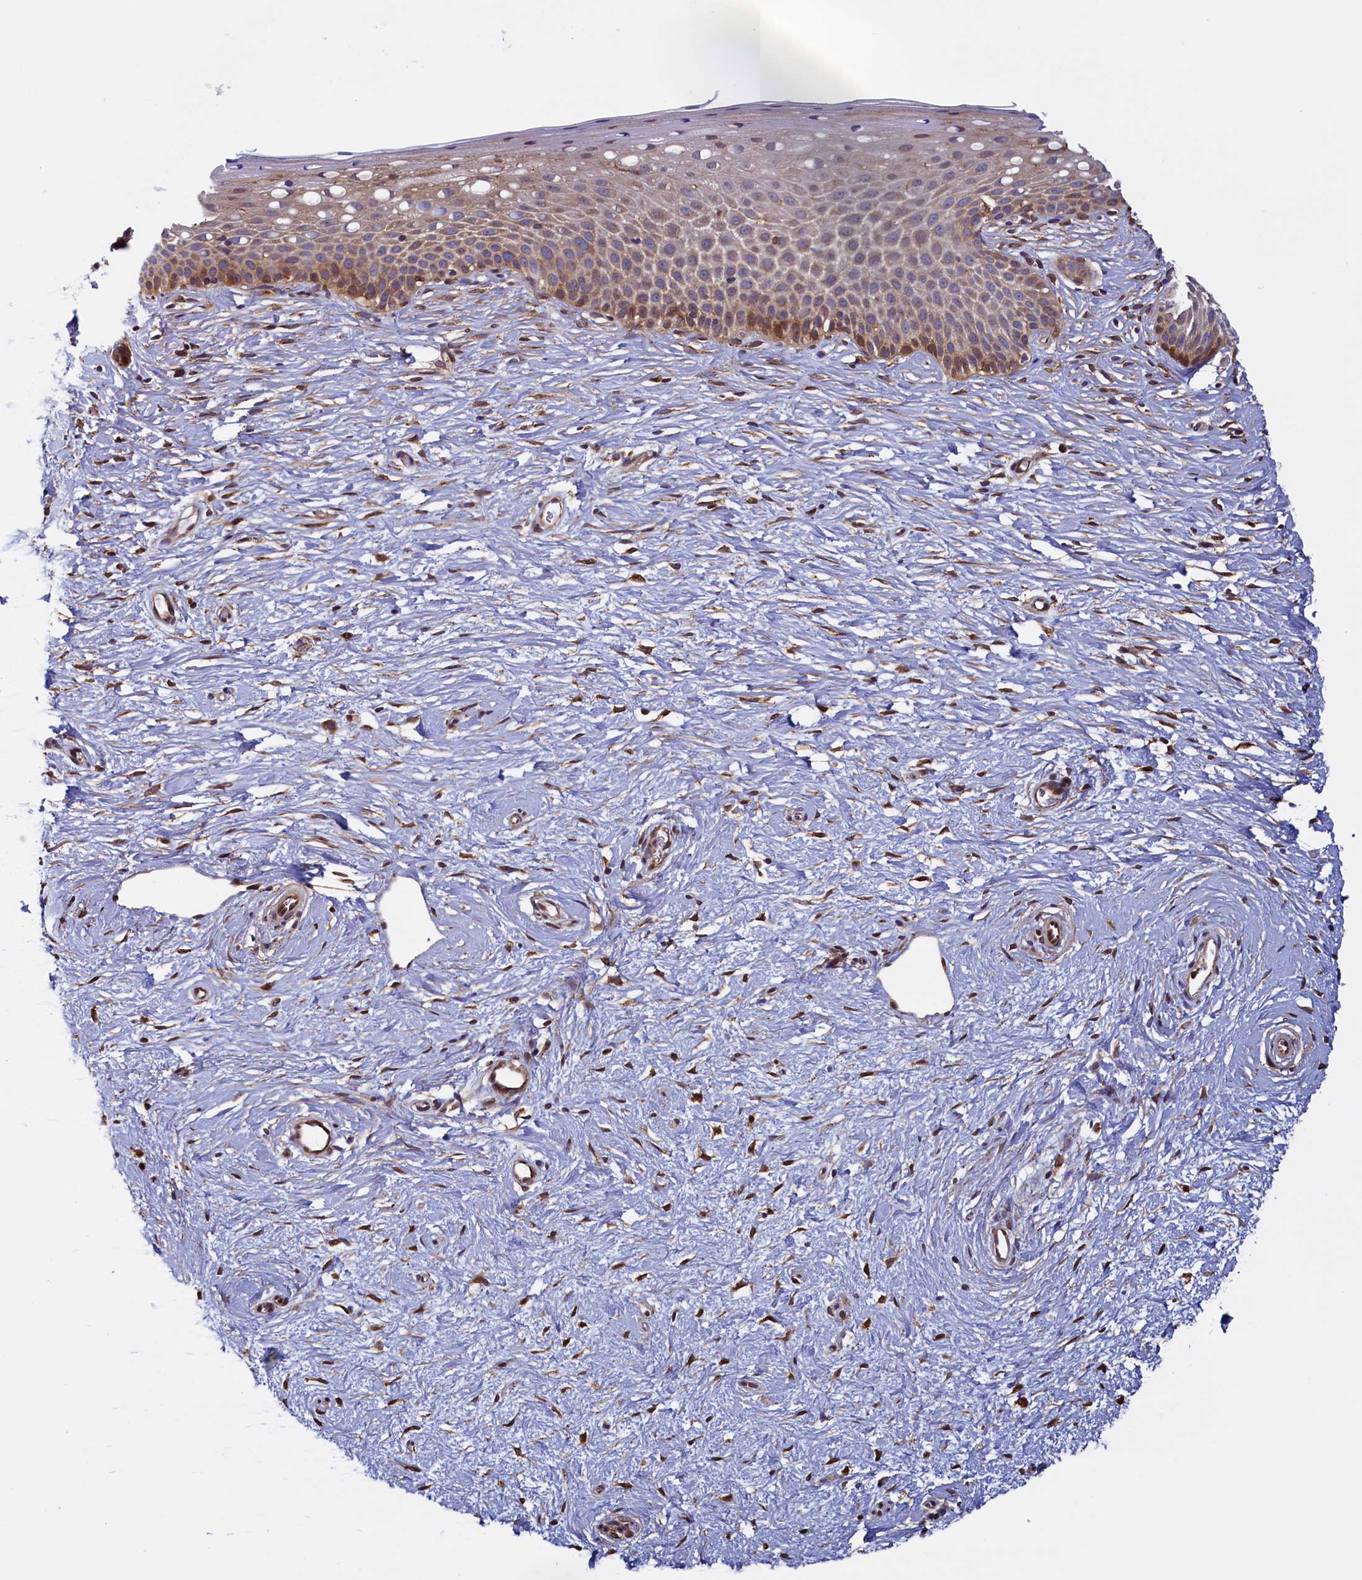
{"staining": {"intensity": "strong", "quantity": ">75%", "location": "cytoplasmic/membranous,nuclear"}, "tissue": "cervix", "cell_type": "Glandular cells", "image_type": "normal", "snomed": [{"axis": "morphology", "description": "Normal tissue, NOS"}, {"axis": "topography", "description": "Cervix"}], "caption": "The image reveals a brown stain indicating the presence of a protein in the cytoplasmic/membranous,nuclear of glandular cells in cervix. Nuclei are stained in blue.", "gene": "ATXN2L", "patient": {"sex": "female", "age": 57}}